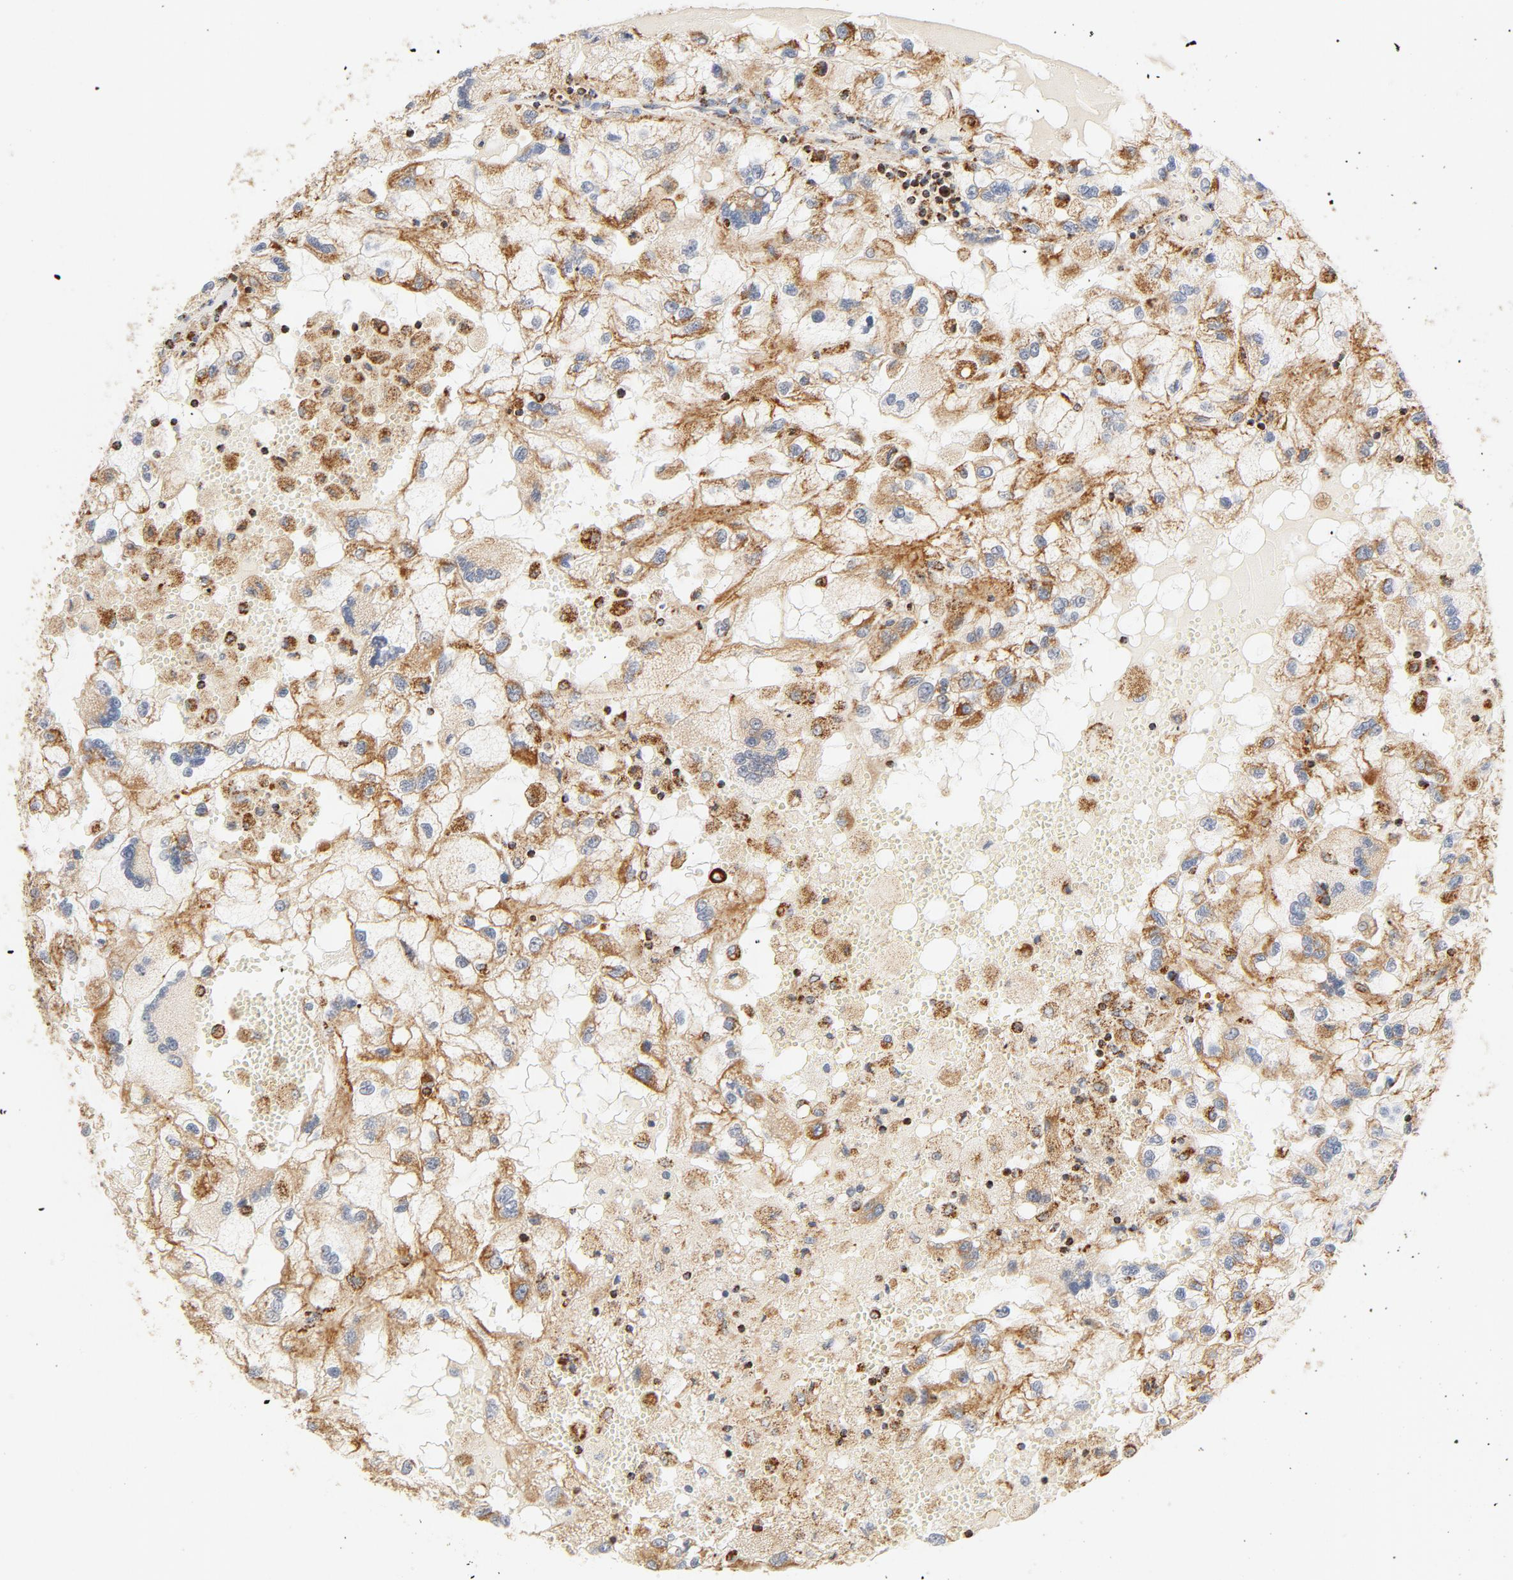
{"staining": {"intensity": "moderate", "quantity": ">75%", "location": "cytoplasmic/membranous"}, "tissue": "renal cancer", "cell_type": "Tumor cells", "image_type": "cancer", "snomed": [{"axis": "morphology", "description": "Normal tissue, NOS"}, {"axis": "morphology", "description": "Adenocarcinoma, NOS"}, {"axis": "topography", "description": "Kidney"}], "caption": "Renal cancer (adenocarcinoma) tissue shows moderate cytoplasmic/membranous positivity in about >75% of tumor cells Ihc stains the protein of interest in brown and the nuclei are stained blue.", "gene": "COX4I1", "patient": {"sex": "male", "age": 71}}